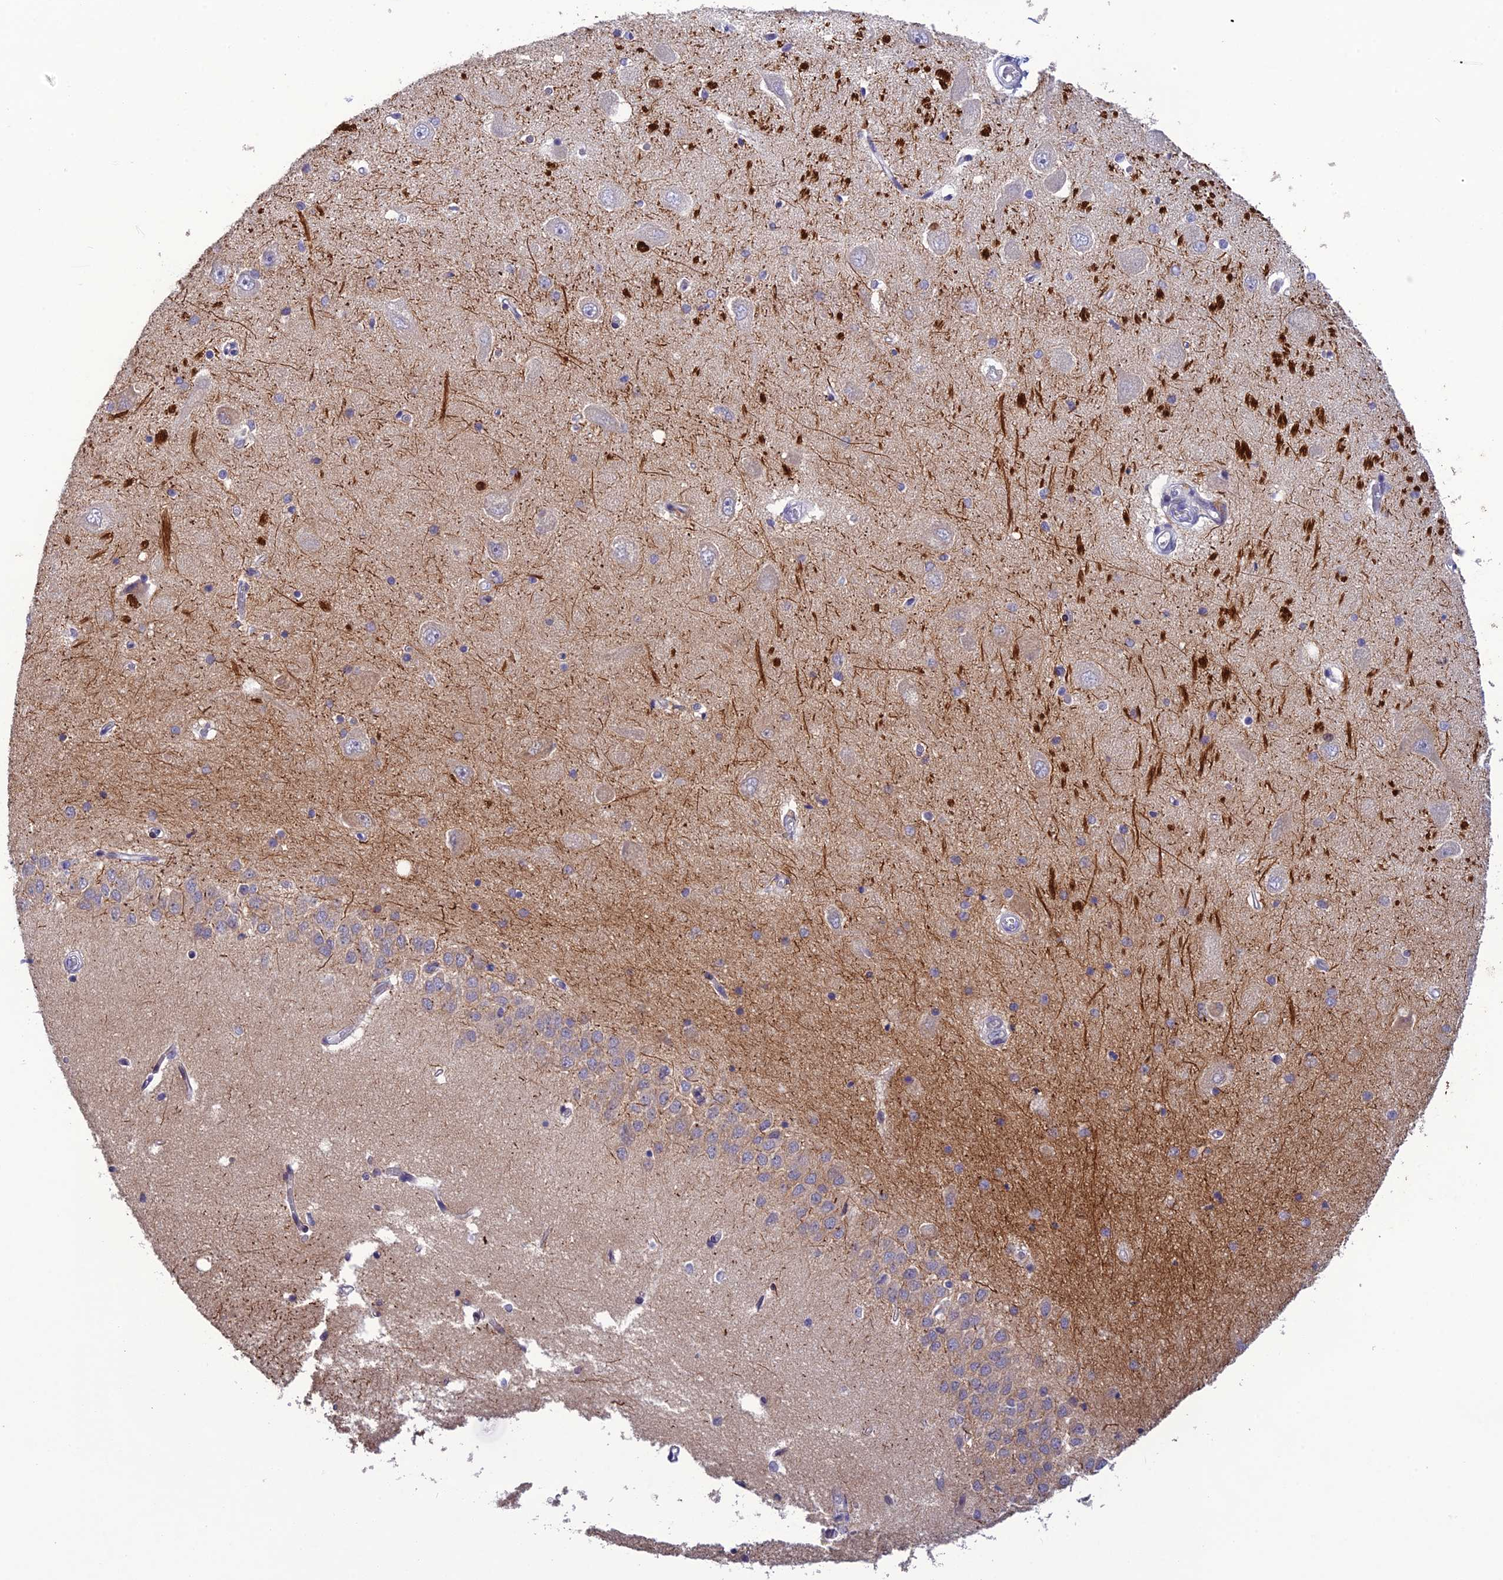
{"staining": {"intensity": "negative", "quantity": "none", "location": "none"}, "tissue": "hippocampus", "cell_type": "Glial cells", "image_type": "normal", "snomed": [{"axis": "morphology", "description": "Normal tissue, NOS"}, {"axis": "topography", "description": "Hippocampus"}], "caption": "Glial cells are negative for brown protein staining in normal hippocampus. (DAB (3,3'-diaminobenzidine) IHC, high magnification).", "gene": "TMEM134", "patient": {"sex": "male", "age": 45}}